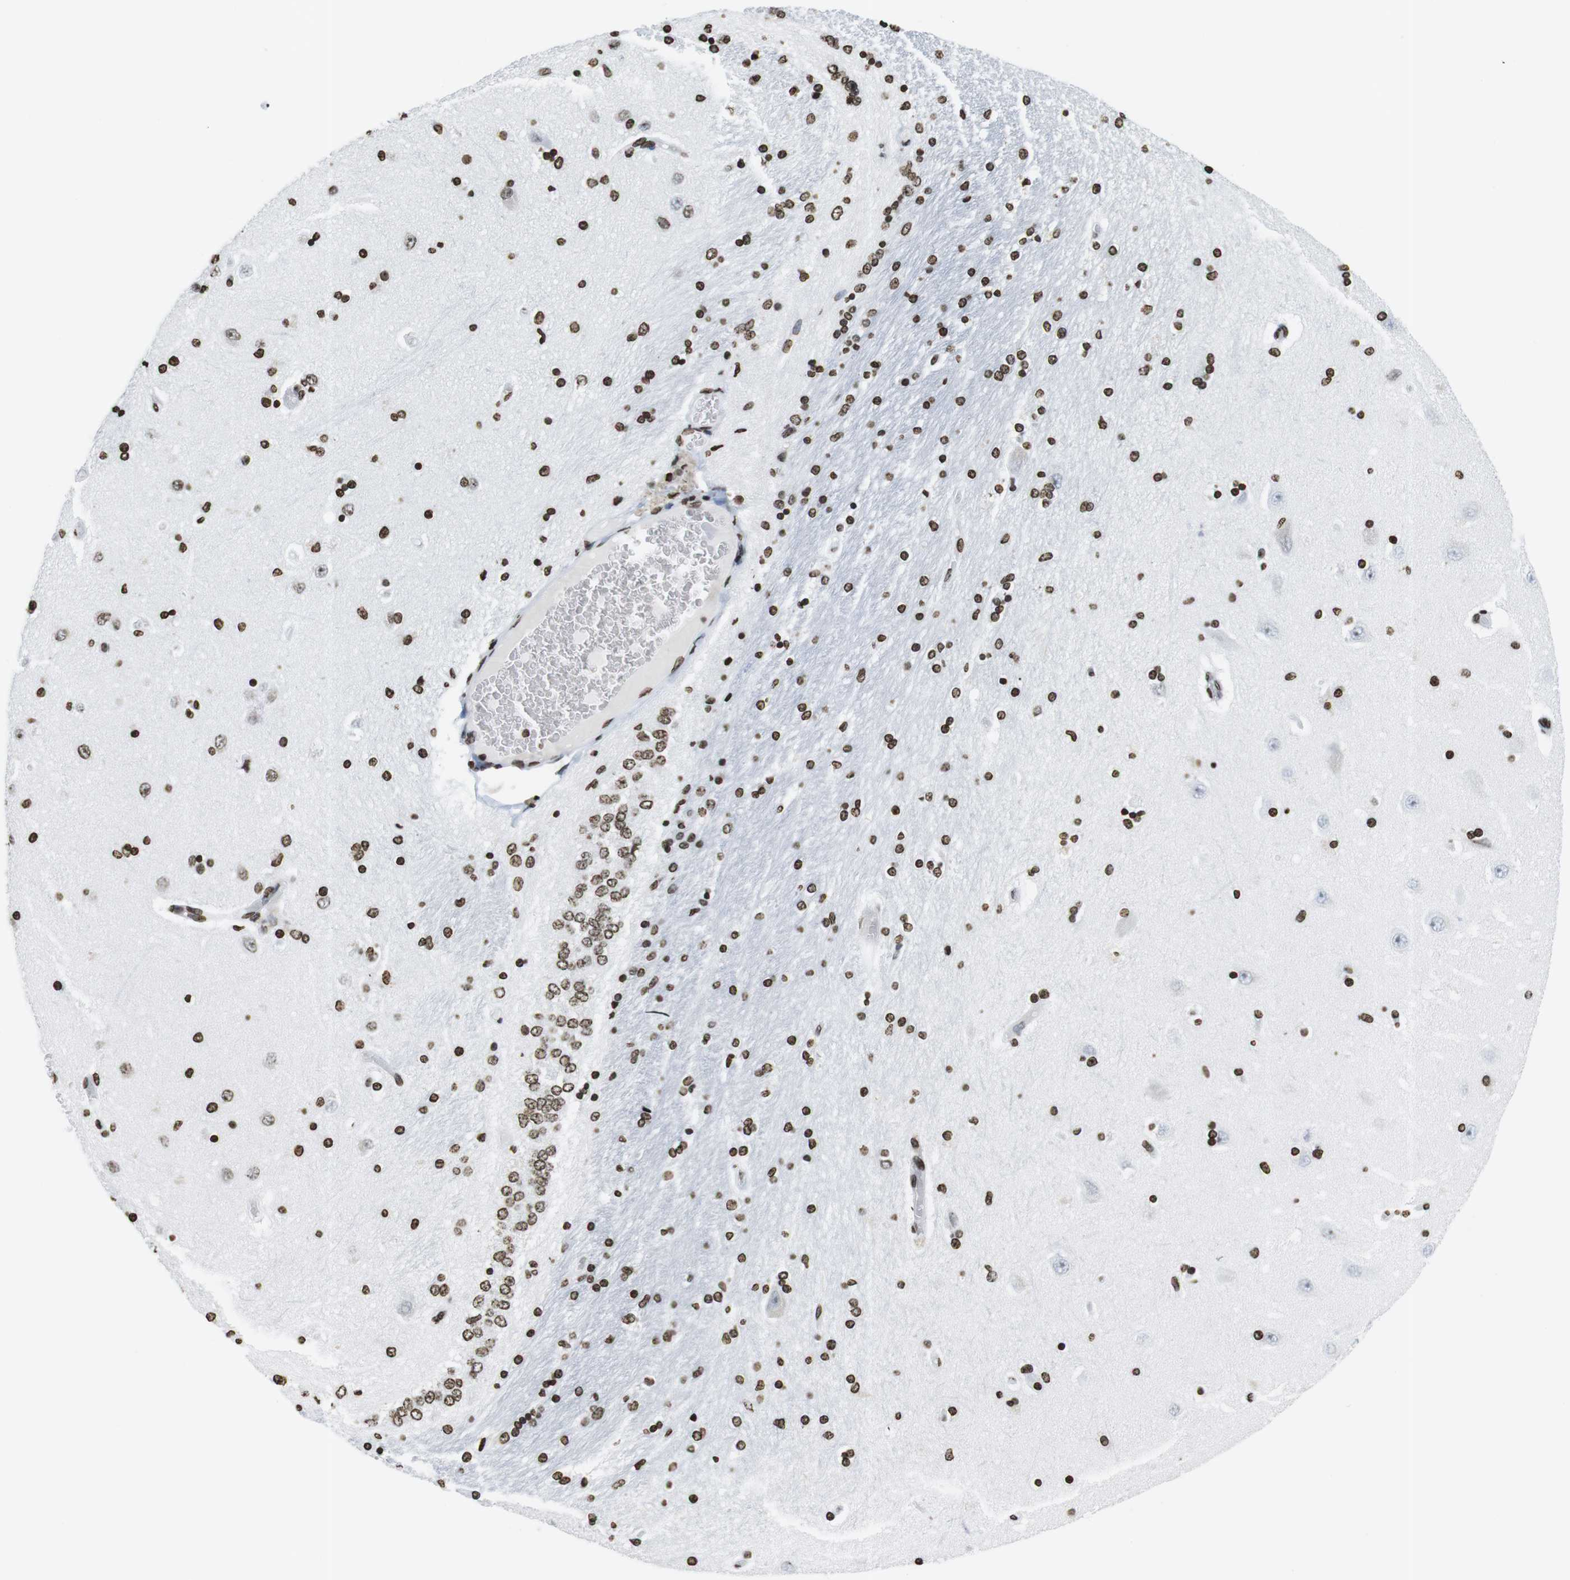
{"staining": {"intensity": "strong", "quantity": ">75%", "location": "nuclear"}, "tissue": "hippocampus", "cell_type": "Glial cells", "image_type": "normal", "snomed": [{"axis": "morphology", "description": "Normal tissue, NOS"}, {"axis": "topography", "description": "Hippocampus"}], "caption": "Immunohistochemistry of normal hippocampus shows high levels of strong nuclear expression in approximately >75% of glial cells. Using DAB (brown) and hematoxylin (blue) stains, captured at high magnification using brightfield microscopy.", "gene": "BSX", "patient": {"sex": "female", "age": 54}}